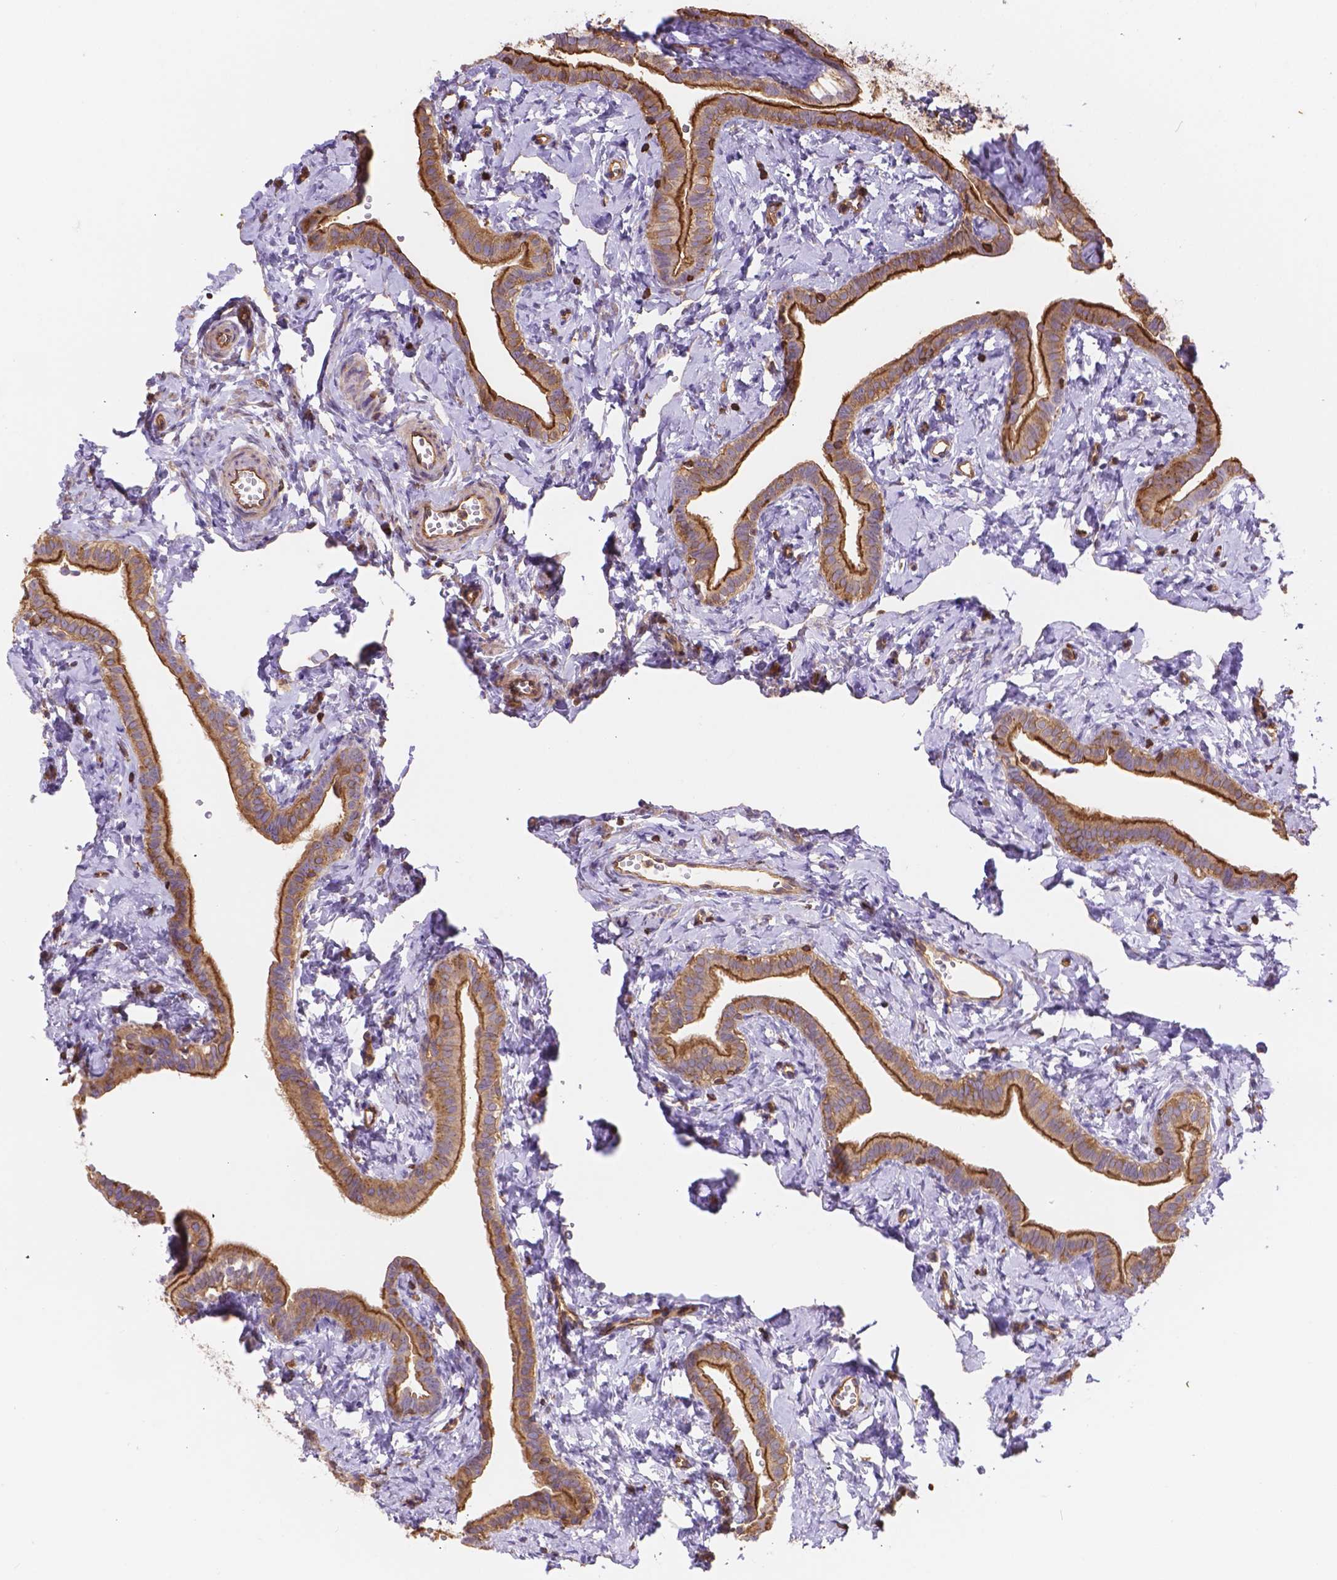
{"staining": {"intensity": "moderate", "quantity": ">75%", "location": "cytoplasmic/membranous"}, "tissue": "fallopian tube", "cell_type": "Glandular cells", "image_type": "normal", "snomed": [{"axis": "morphology", "description": "Normal tissue, NOS"}, {"axis": "topography", "description": "Fallopian tube"}], "caption": "Fallopian tube stained with DAB (3,3'-diaminobenzidine) immunohistochemistry displays medium levels of moderate cytoplasmic/membranous expression in about >75% of glandular cells. Ihc stains the protein of interest in brown and the nuclei are stained blue.", "gene": "DMWD", "patient": {"sex": "female", "age": 41}}